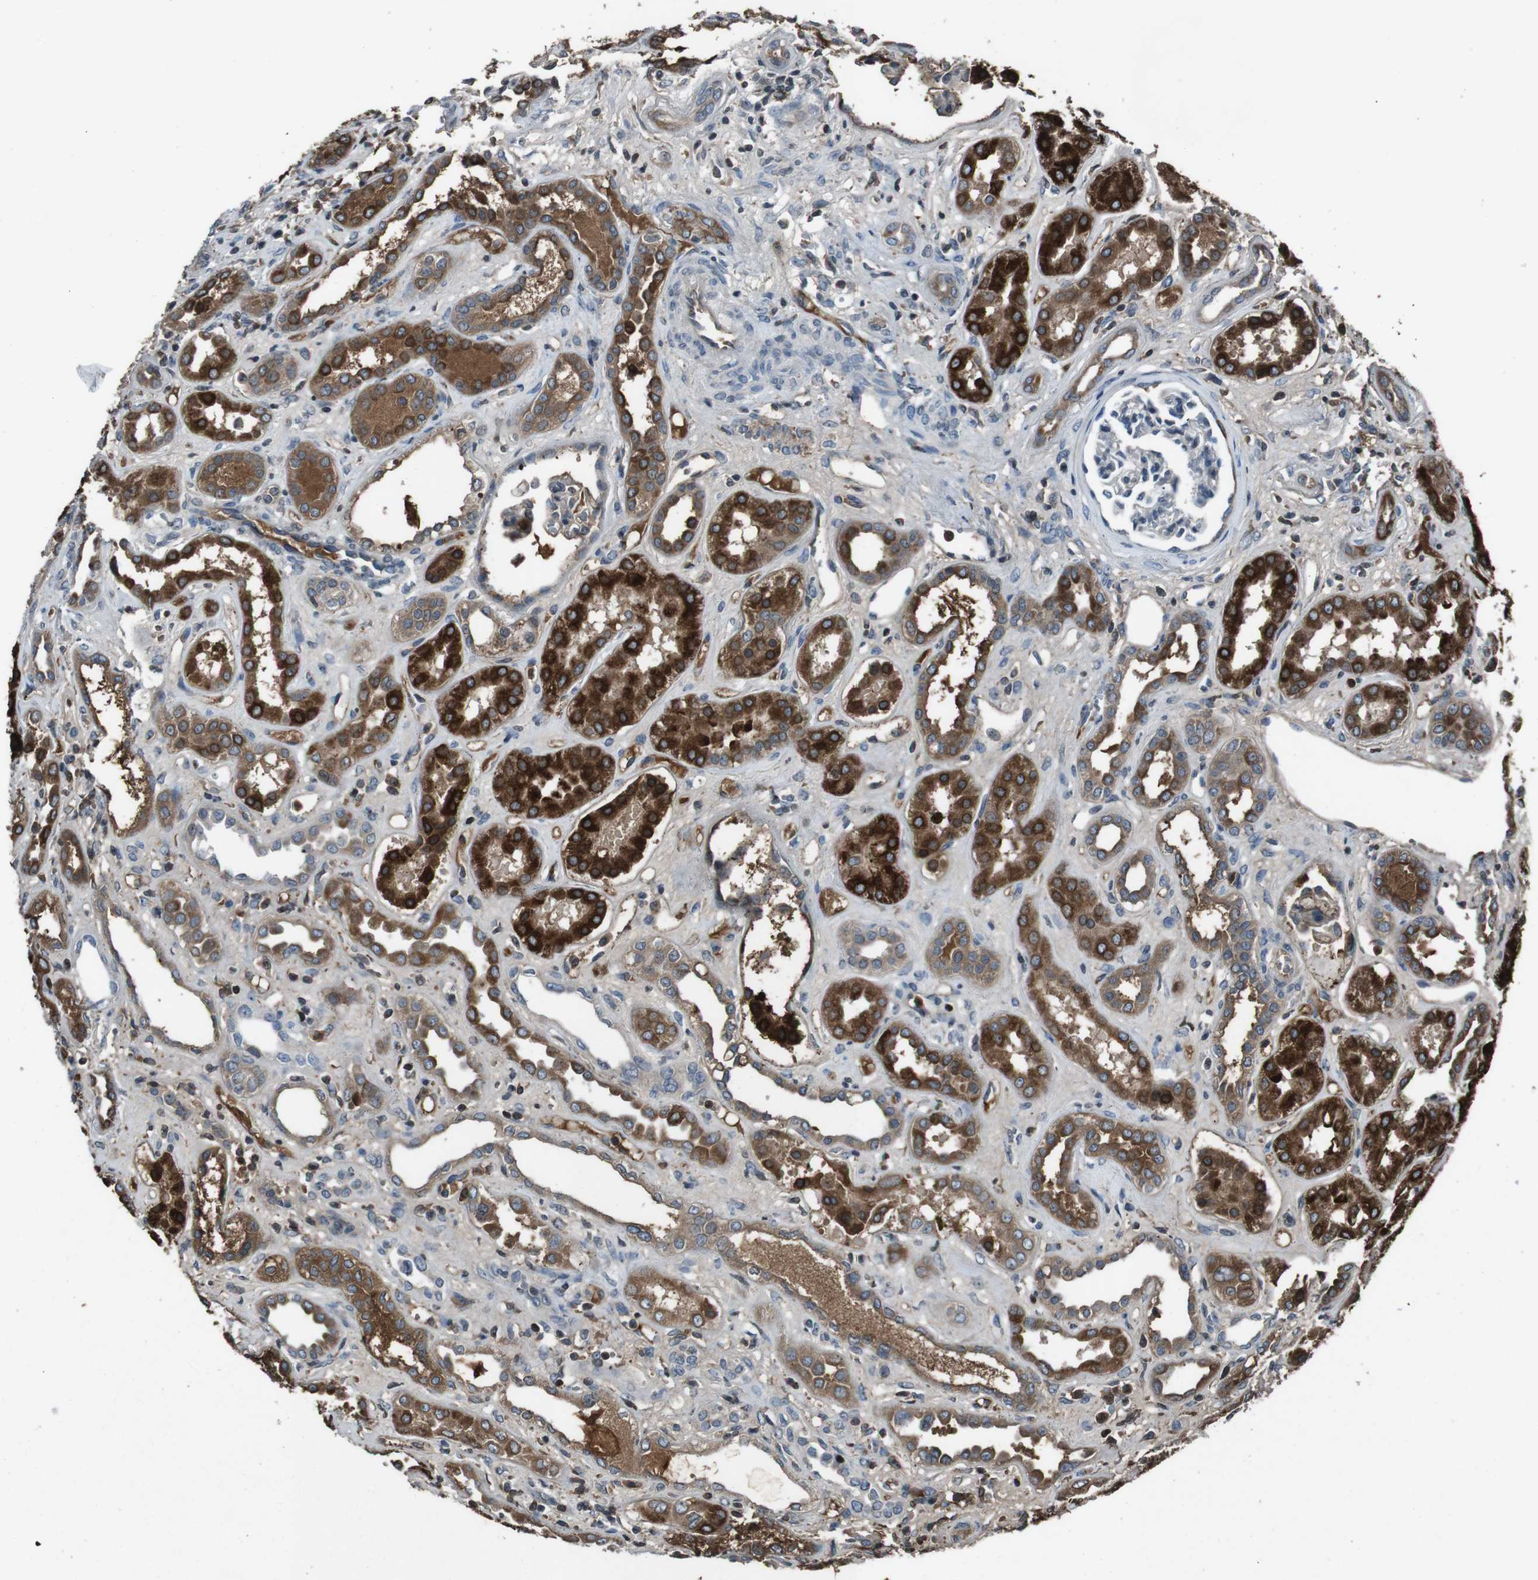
{"staining": {"intensity": "moderate", "quantity": "<25%", "location": "cytoplasmic/membranous"}, "tissue": "kidney", "cell_type": "Cells in glomeruli", "image_type": "normal", "snomed": [{"axis": "morphology", "description": "Normal tissue, NOS"}, {"axis": "topography", "description": "Kidney"}], "caption": "Protein expression analysis of normal kidney displays moderate cytoplasmic/membranous positivity in about <25% of cells in glomeruli. (DAB IHC with brightfield microscopy, high magnification).", "gene": "UGT1A6", "patient": {"sex": "male", "age": 59}}